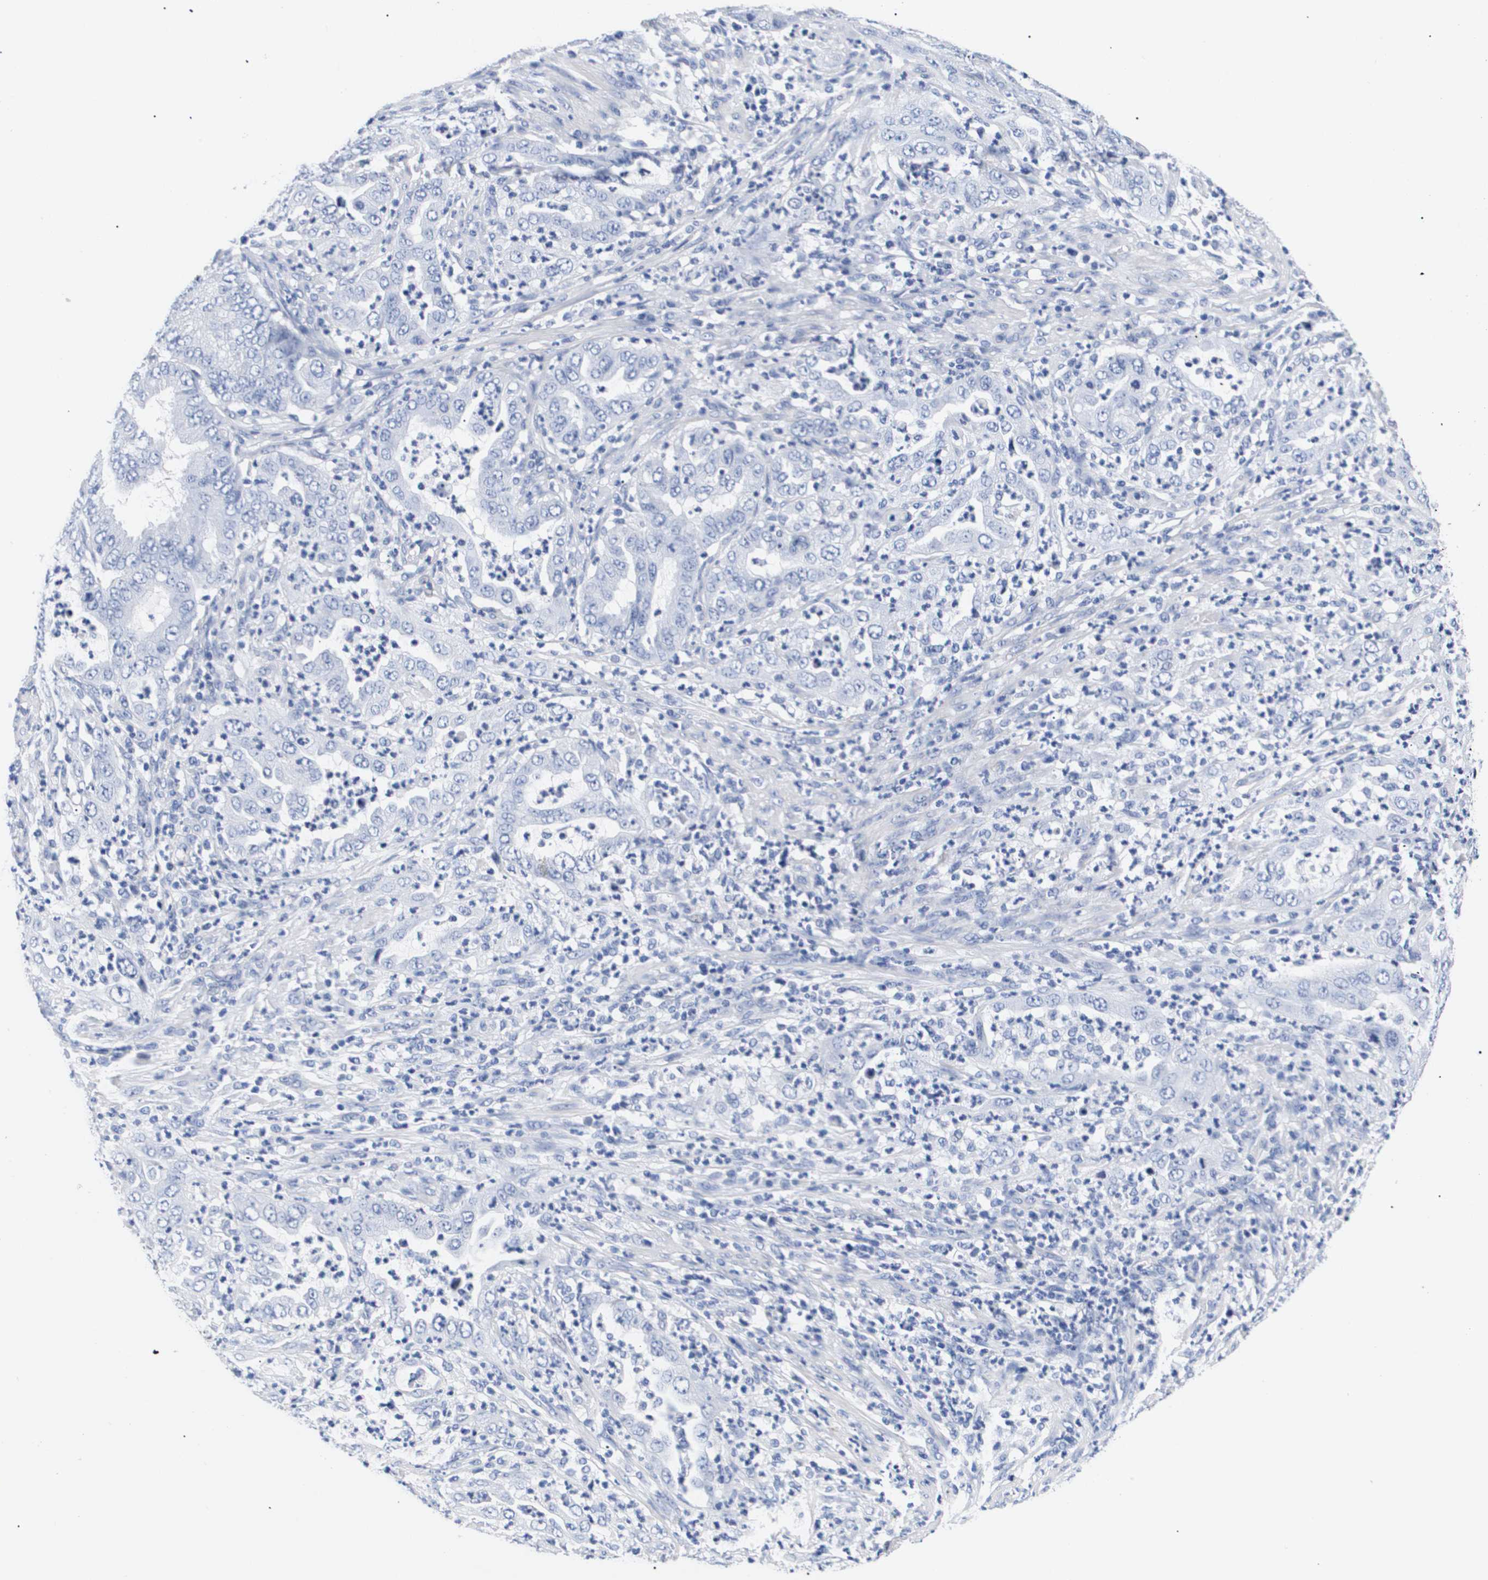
{"staining": {"intensity": "negative", "quantity": "none", "location": "none"}, "tissue": "endometrial cancer", "cell_type": "Tumor cells", "image_type": "cancer", "snomed": [{"axis": "morphology", "description": "Adenocarcinoma, NOS"}, {"axis": "topography", "description": "Endometrium"}], "caption": "Endometrial cancer (adenocarcinoma) was stained to show a protein in brown. There is no significant staining in tumor cells. Nuclei are stained in blue.", "gene": "ATP6V0A4", "patient": {"sex": "female", "age": 70}}